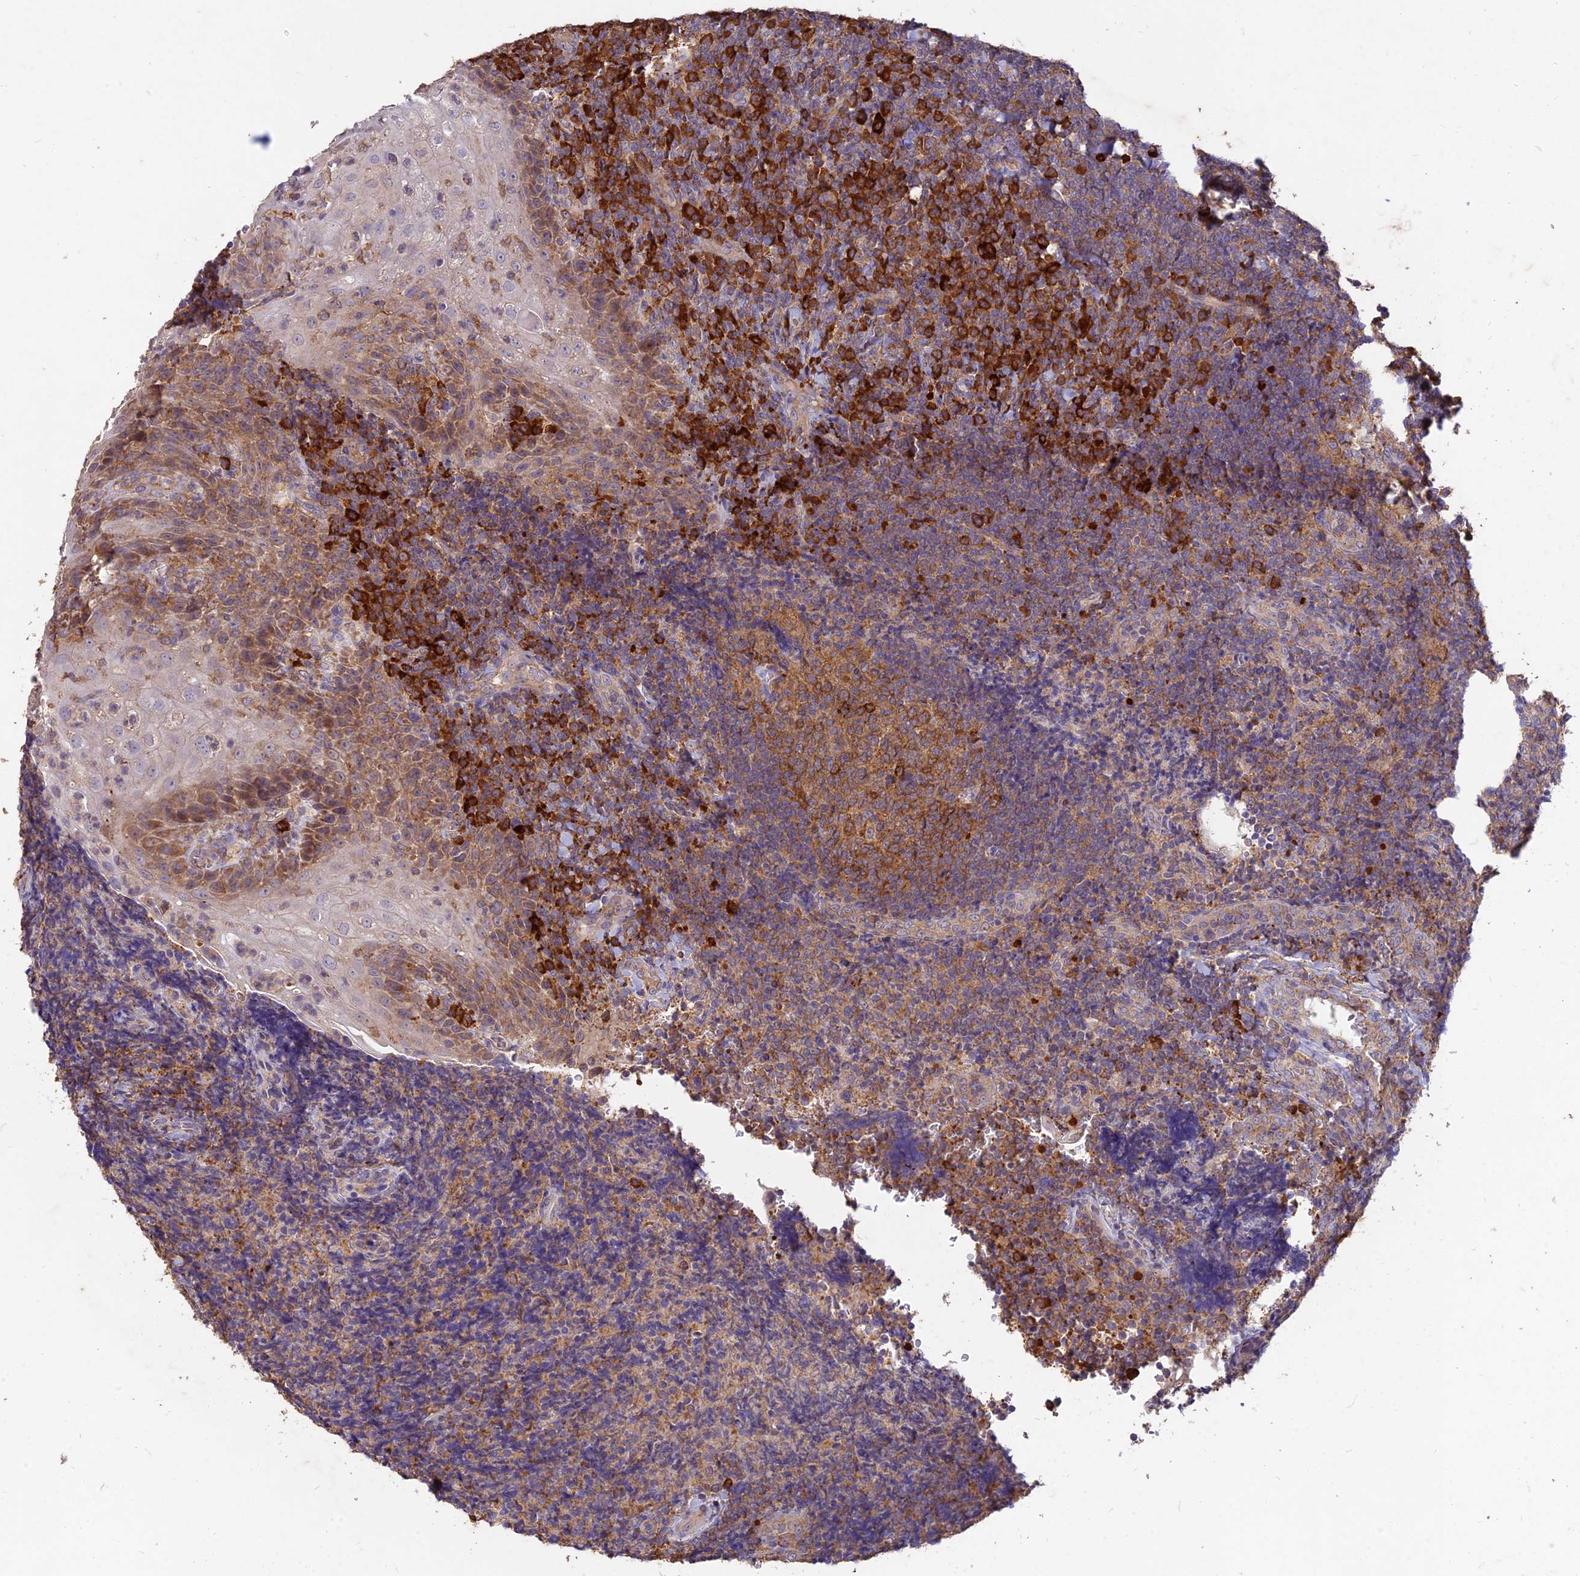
{"staining": {"intensity": "moderate", "quantity": ">75%", "location": "cytoplasmic/membranous"}, "tissue": "tonsil", "cell_type": "Germinal center cells", "image_type": "normal", "snomed": [{"axis": "morphology", "description": "Normal tissue, NOS"}, {"axis": "topography", "description": "Tonsil"}], "caption": "Tonsil stained with immunohistochemistry (IHC) reveals moderate cytoplasmic/membranous expression in approximately >75% of germinal center cells.", "gene": "NXNL2", "patient": {"sex": "male", "age": 37}}